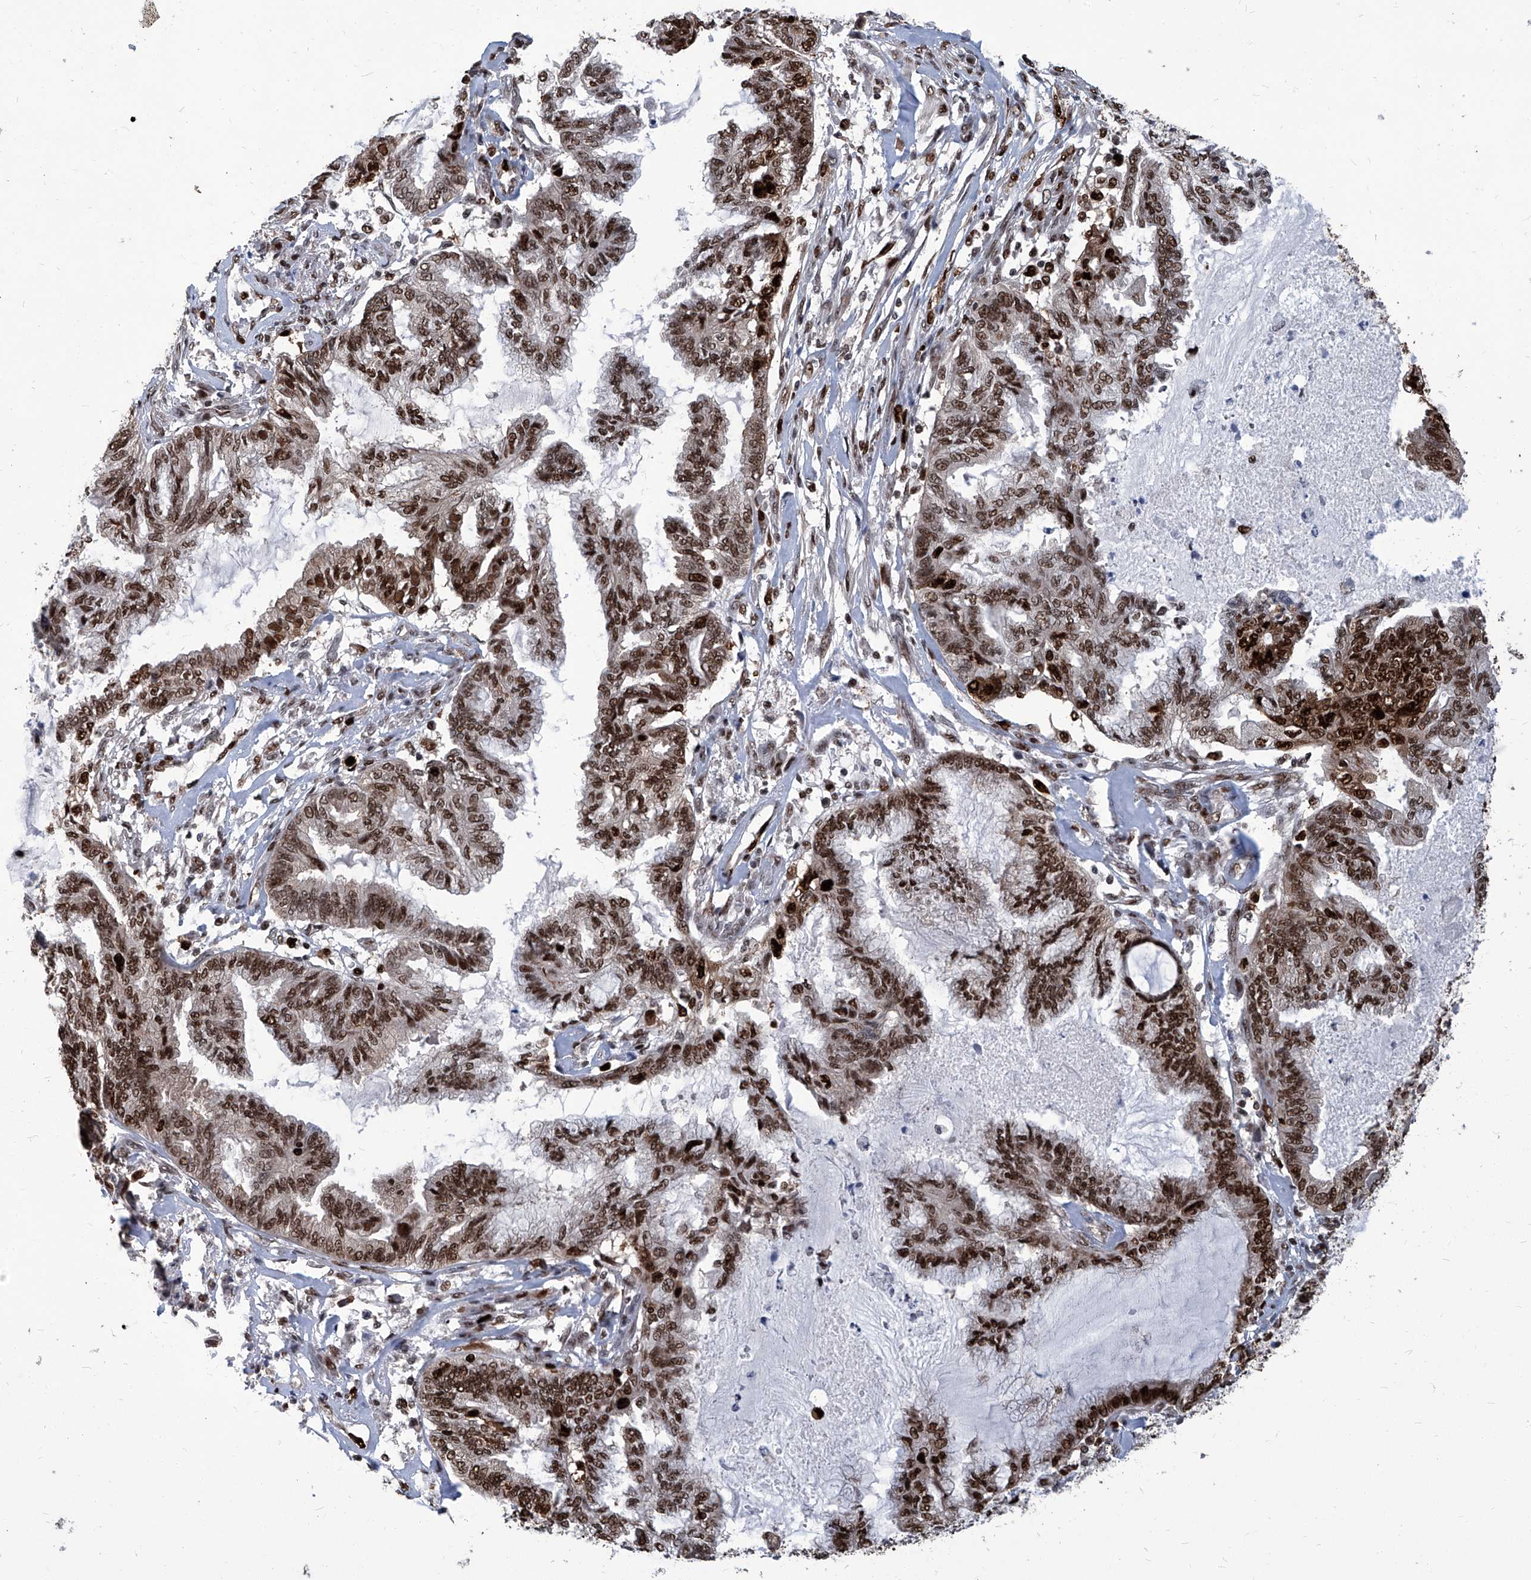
{"staining": {"intensity": "strong", "quantity": ">75%", "location": "nuclear"}, "tissue": "endometrial cancer", "cell_type": "Tumor cells", "image_type": "cancer", "snomed": [{"axis": "morphology", "description": "Adenocarcinoma, NOS"}, {"axis": "topography", "description": "Endometrium"}], "caption": "Endometrial adenocarcinoma was stained to show a protein in brown. There is high levels of strong nuclear expression in about >75% of tumor cells.", "gene": "PCNA", "patient": {"sex": "female", "age": 86}}